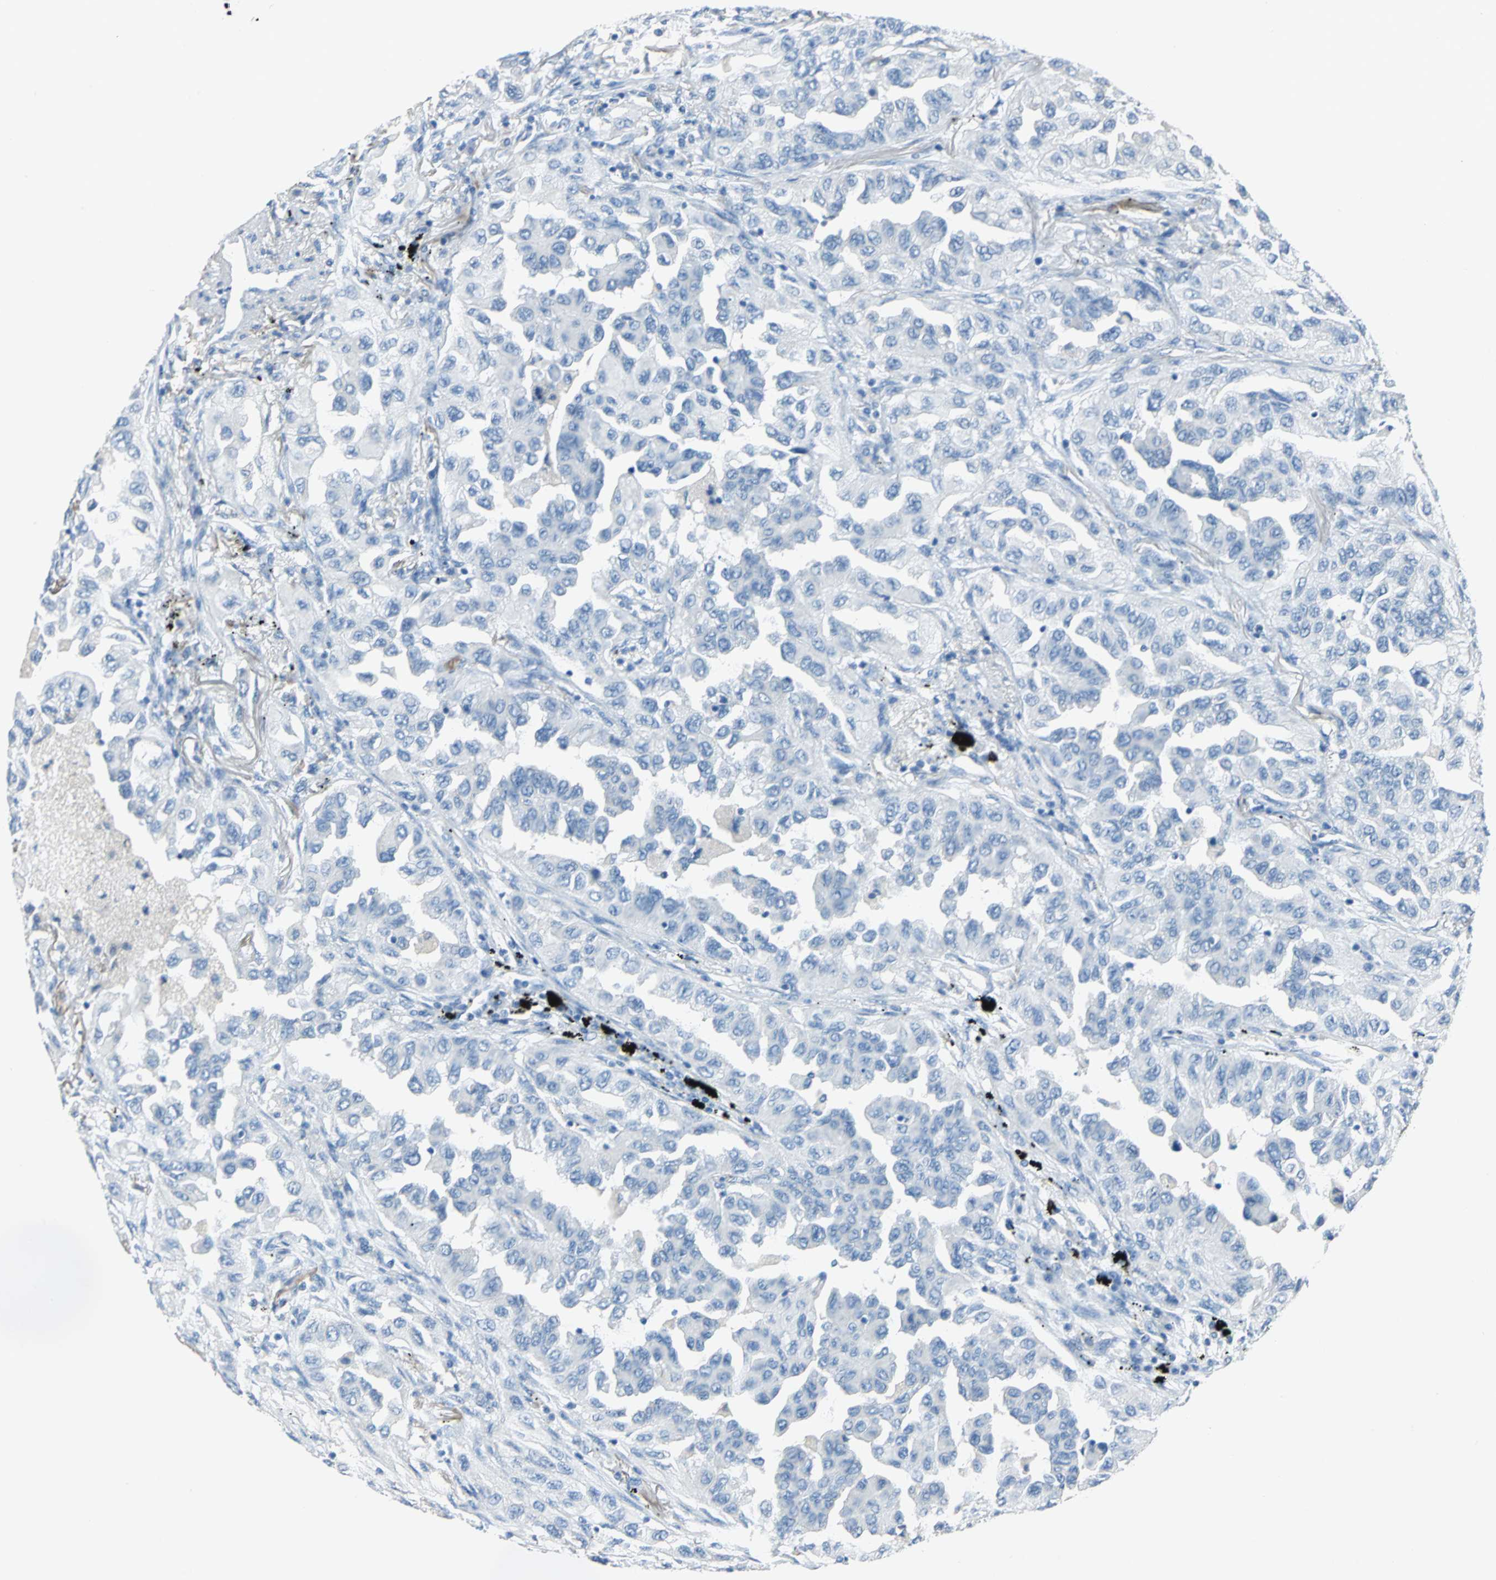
{"staining": {"intensity": "negative", "quantity": "none", "location": "none"}, "tissue": "lung cancer", "cell_type": "Tumor cells", "image_type": "cancer", "snomed": [{"axis": "morphology", "description": "Adenocarcinoma, NOS"}, {"axis": "topography", "description": "Lung"}], "caption": "An immunohistochemistry micrograph of adenocarcinoma (lung) is shown. There is no staining in tumor cells of adenocarcinoma (lung). The staining is performed using DAB (3,3'-diaminobenzidine) brown chromogen with nuclei counter-stained in using hematoxylin.", "gene": "PKLR", "patient": {"sex": "female", "age": 65}}